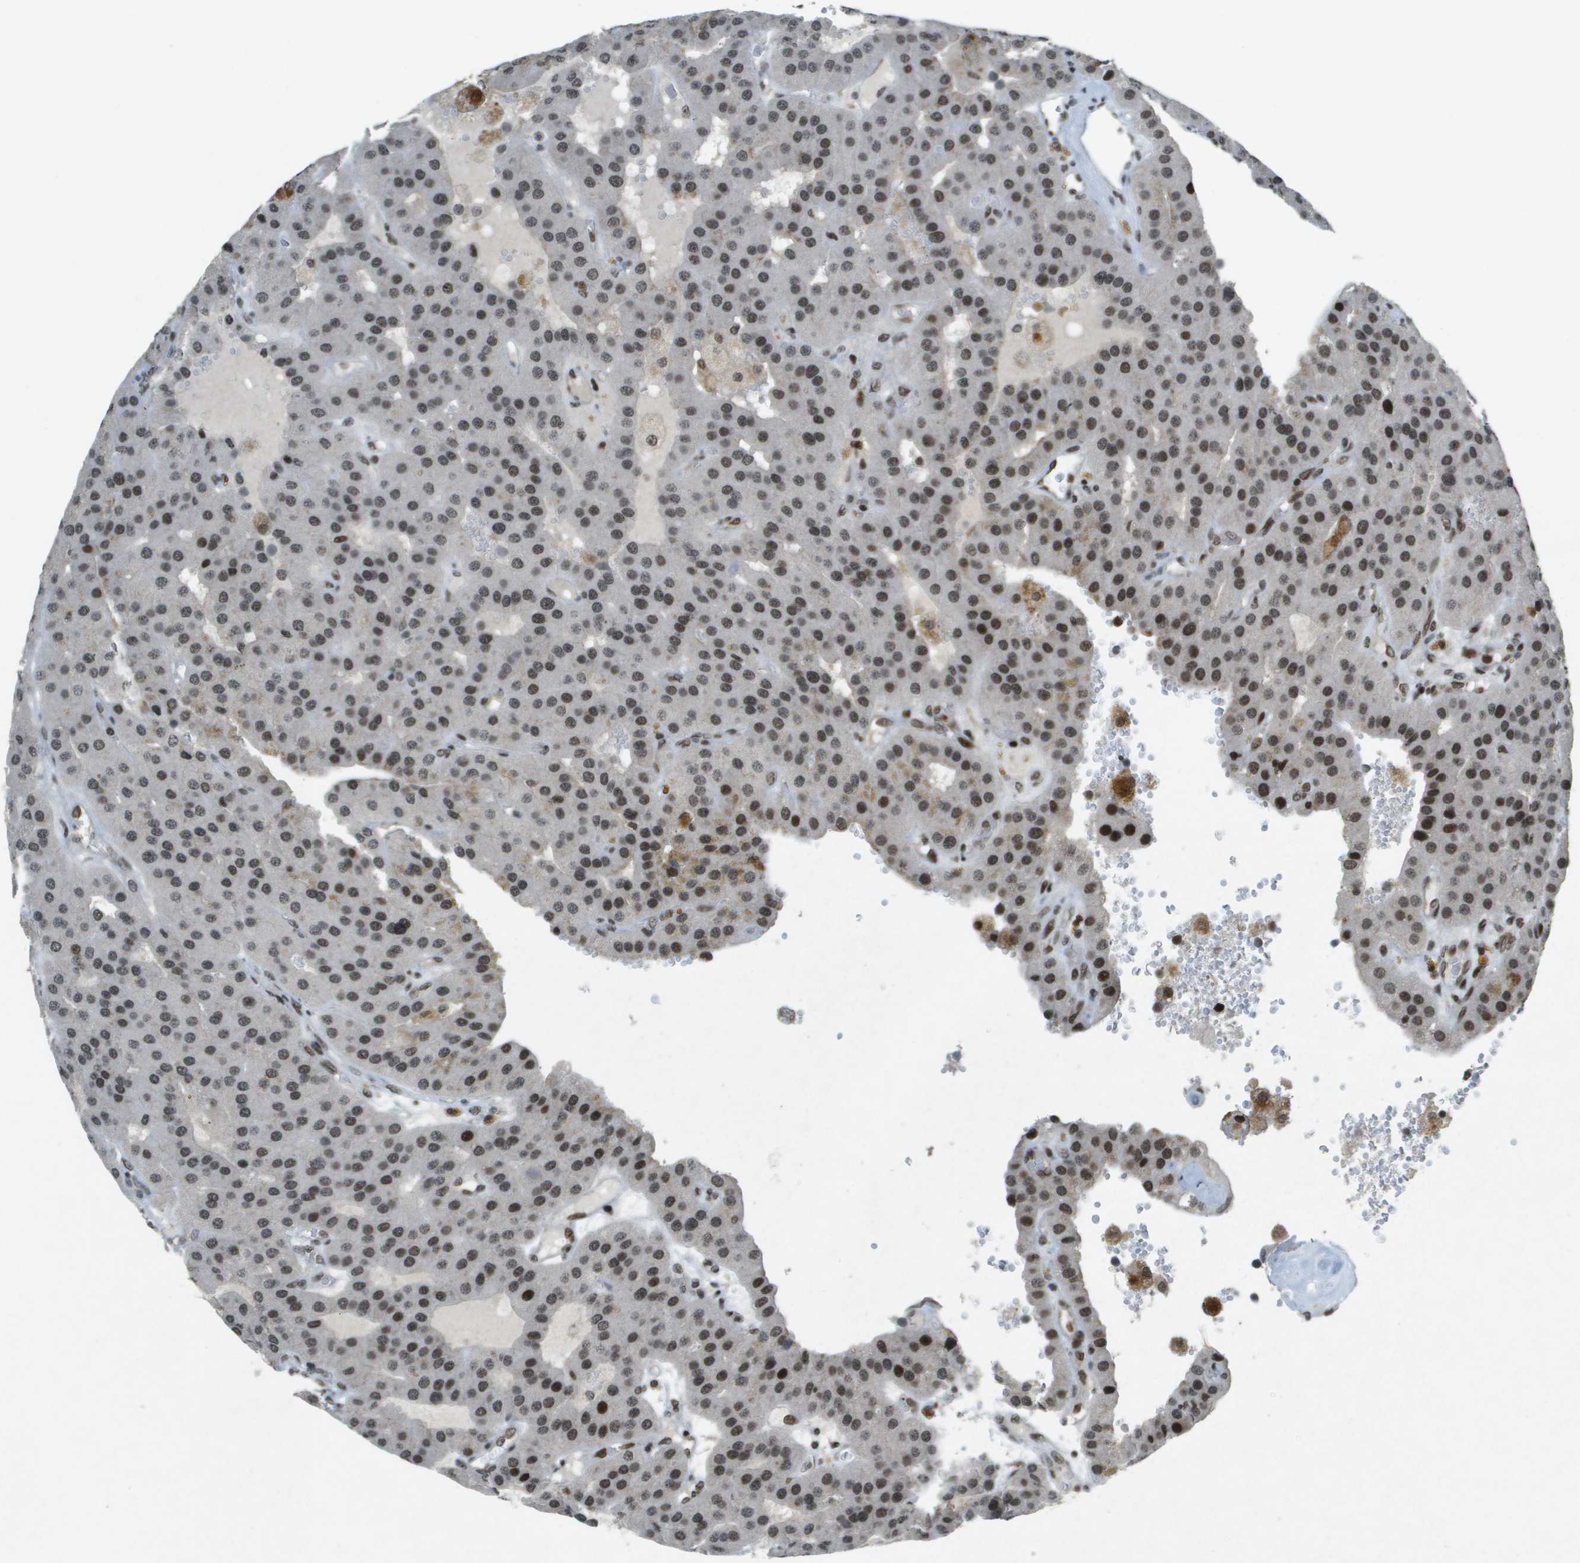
{"staining": {"intensity": "moderate", "quantity": ">75%", "location": "nuclear"}, "tissue": "parathyroid gland", "cell_type": "Glandular cells", "image_type": "normal", "snomed": [{"axis": "morphology", "description": "Normal tissue, NOS"}, {"axis": "morphology", "description": "Adenoma, NOS"}, {"axis": "topography", "description": "Parathyroid gland"}], "caption": "Parathyroid gland was stained to show a protein in brown. There is medium levels of moderate nuclear expression in approximately >75% of glandular cells. (DAB (3,3'-diaminobenzidine) IHC, brown staining for protein, blue staining for nuclei).", "gene": "IRF7", "patient": {"sex": "female", "age": 86}}